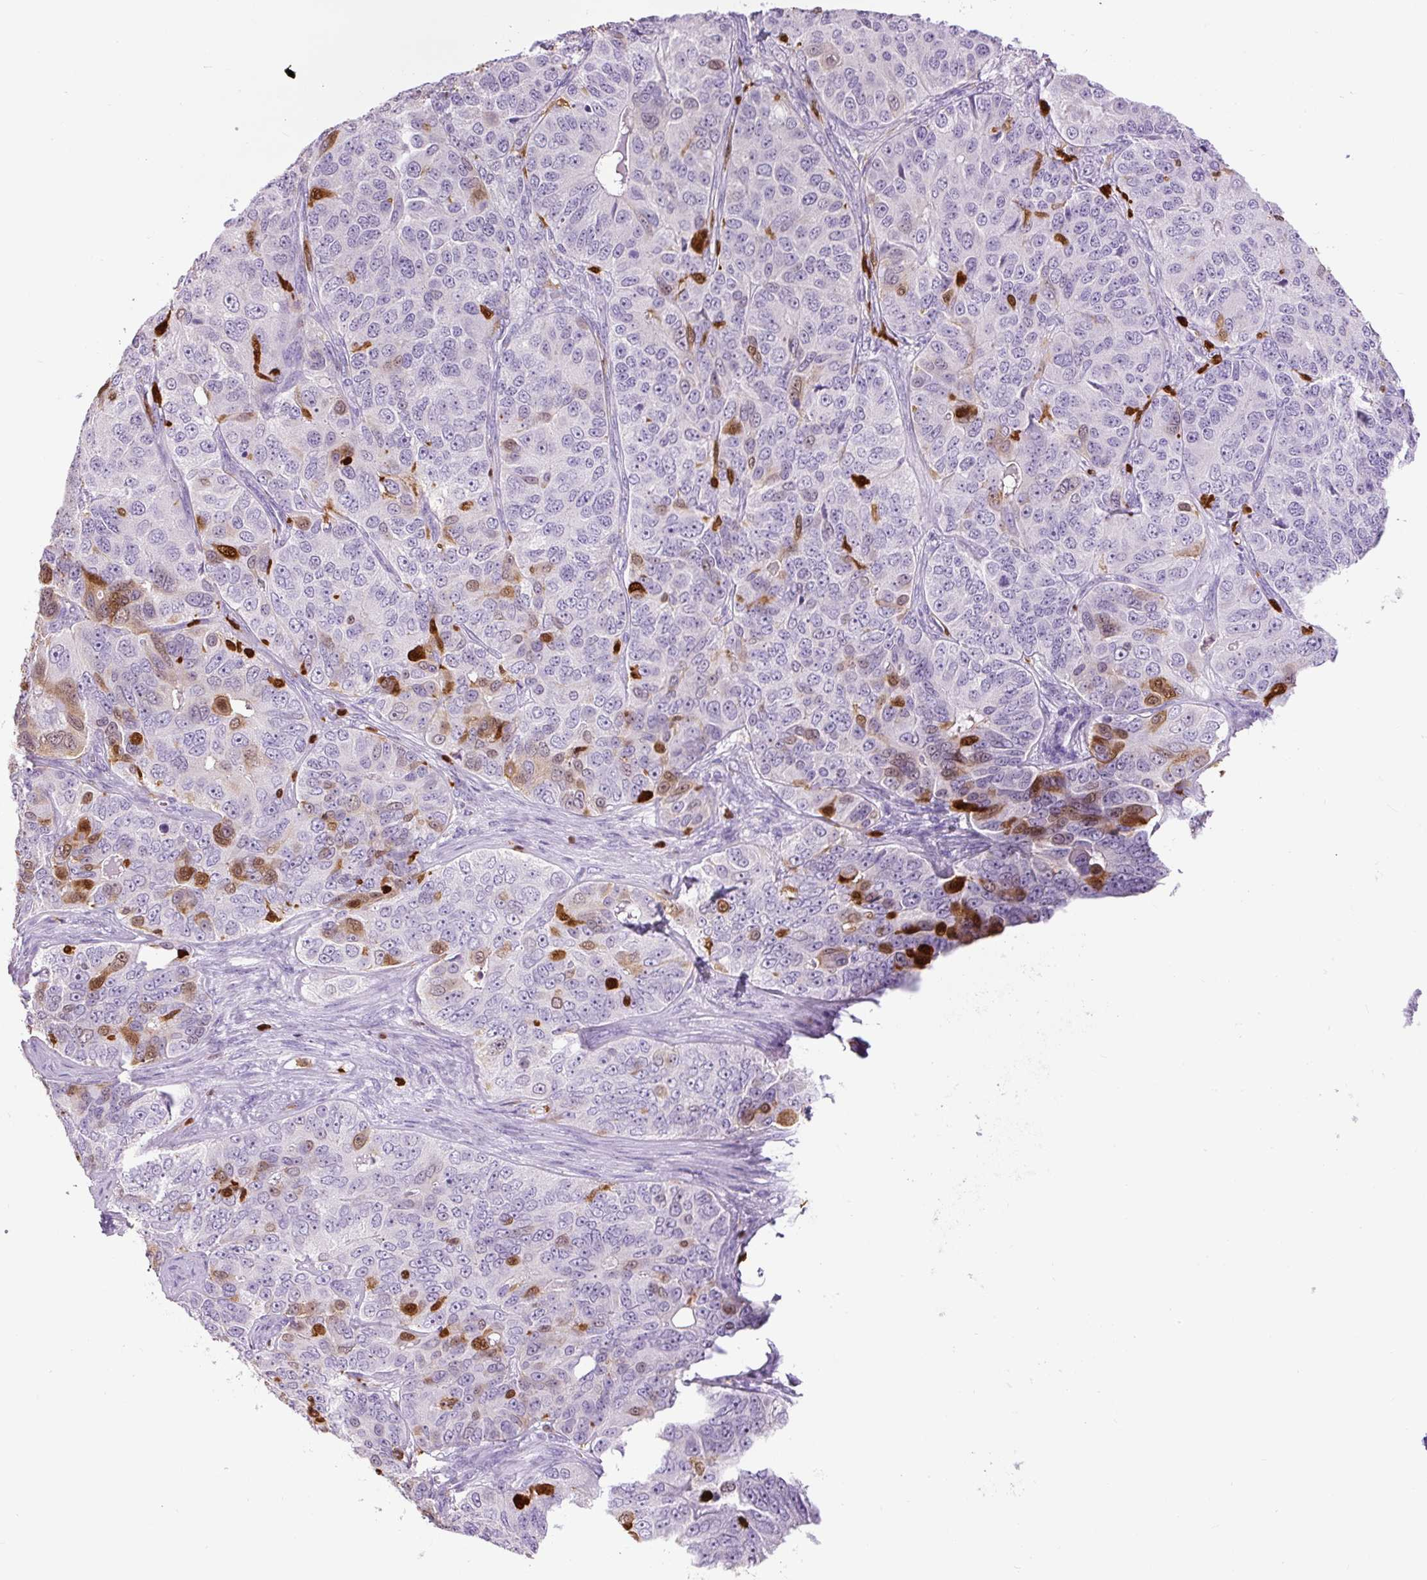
{"staining": {"intensity": "moderate", "quantity": "<25%", "location": "cytoplasmic/membranous,nuclear"}, "tissue": "ovarian cancer", "cell_type": "Tumor cells", "image_type": "cancer", "snomed": [{"axis": "morphology", "description": "Carcinoma, endometroid"}, {"axis": "topography", "description": "Ovary"}], "caption": "Immunohistochemistry (DAB (3,3'-diaminobenzidine)) staining of endometroid carcinoma (ovarian) displays moderate cytoplasmic/membranous and nuclear protein staining in approximately <25% of tumor cells.", "gene": "S100A4", "patient": {"sex": "female", "age": 51}}